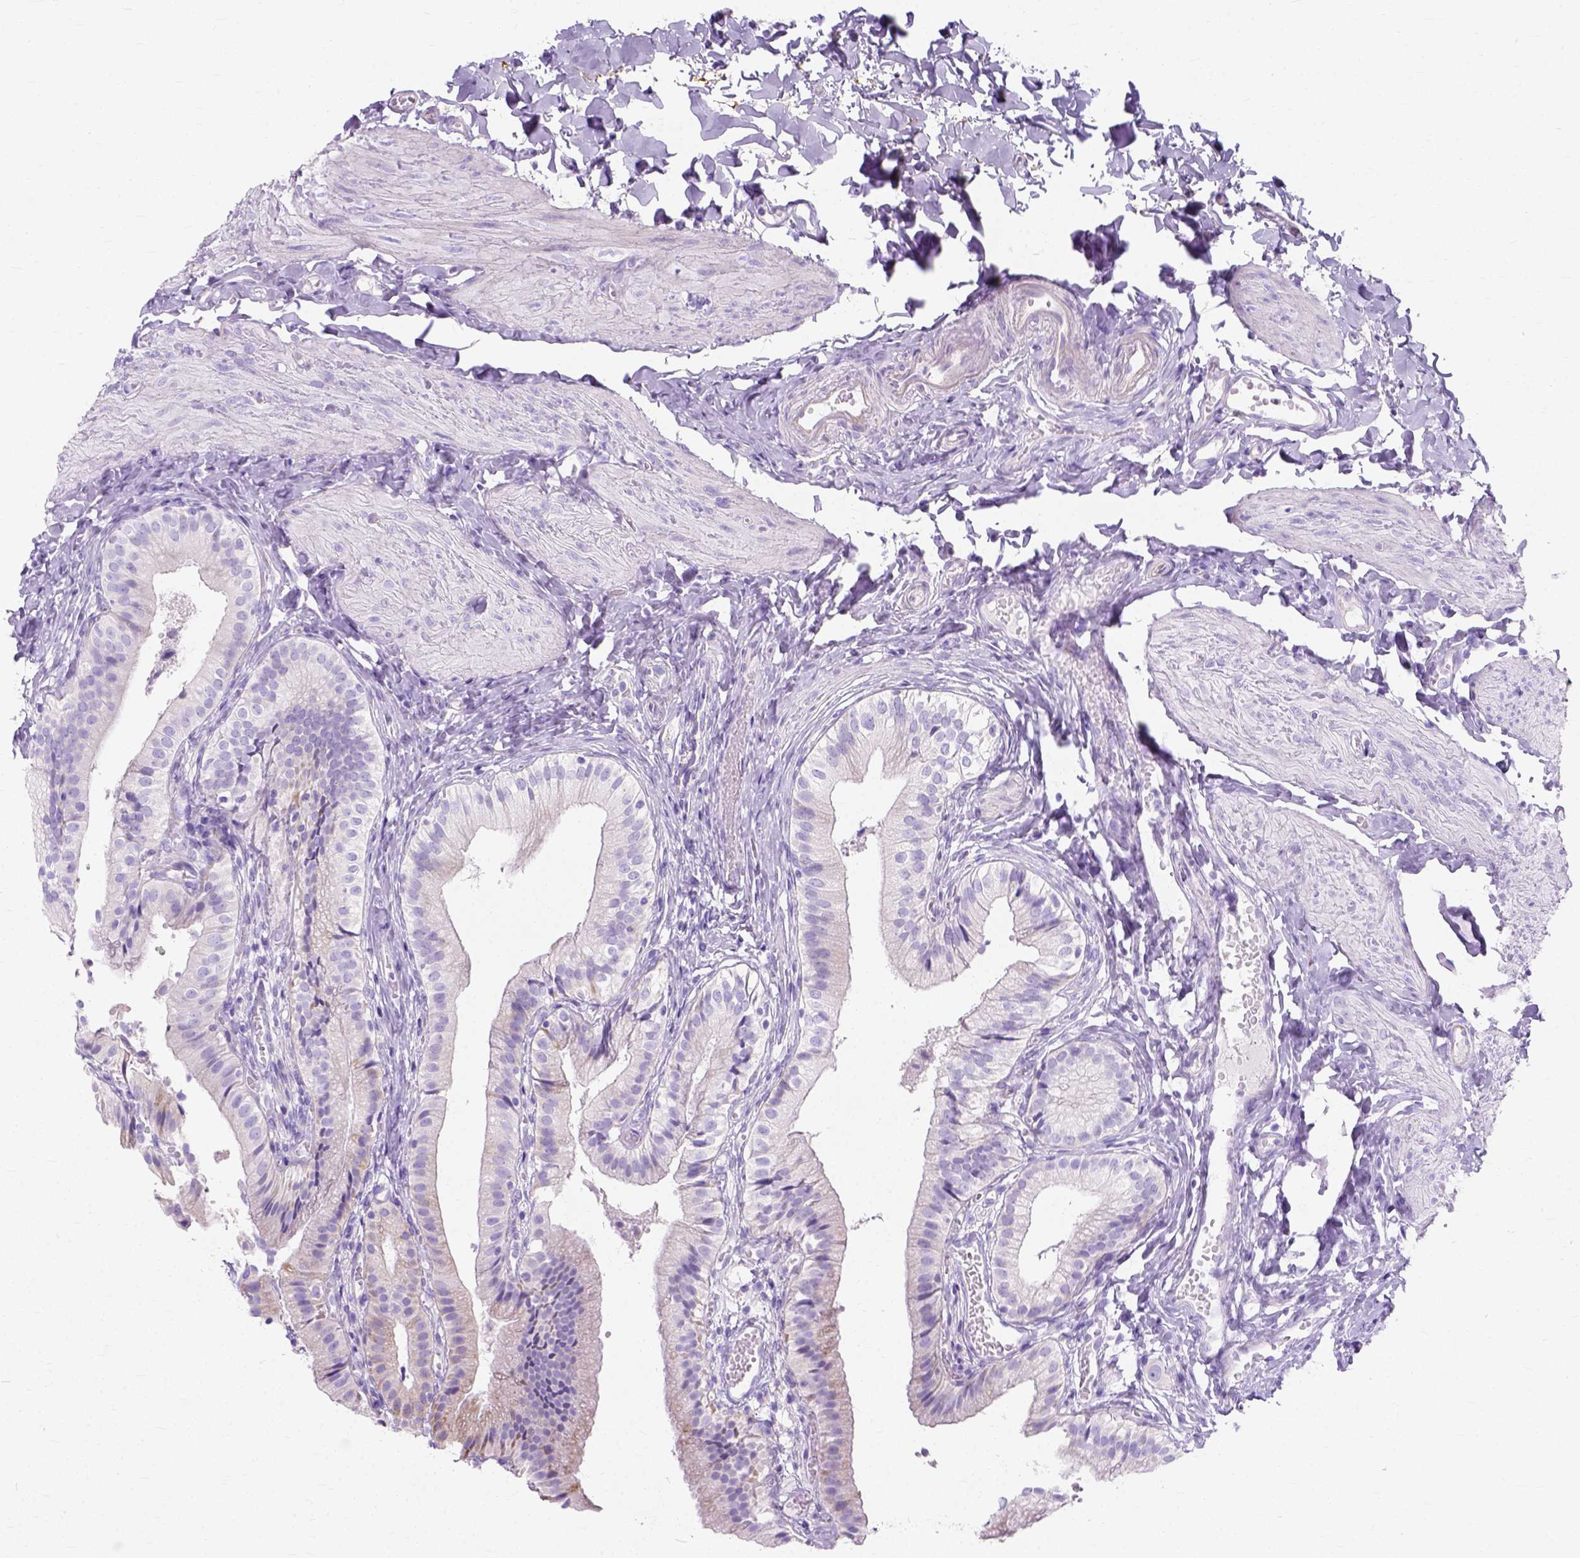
{"staining": {"intensity": "negative", "quantity": "none", "location": "none"}, "tissue": "gallbladder", "cell_type": "Glandular cells", "image_type": "normal", "snomed": [{"axis": "morphology", "description": "Normal tissue, NOS"}, {"axis": "topography", "description": "Gallbladder"}], "caption": "Human gallbladder stained for a protein using IHC exhibits no expression in glandular cells.", "gene": "MYH15", "patient": {"sex": "female", "age": 47}}